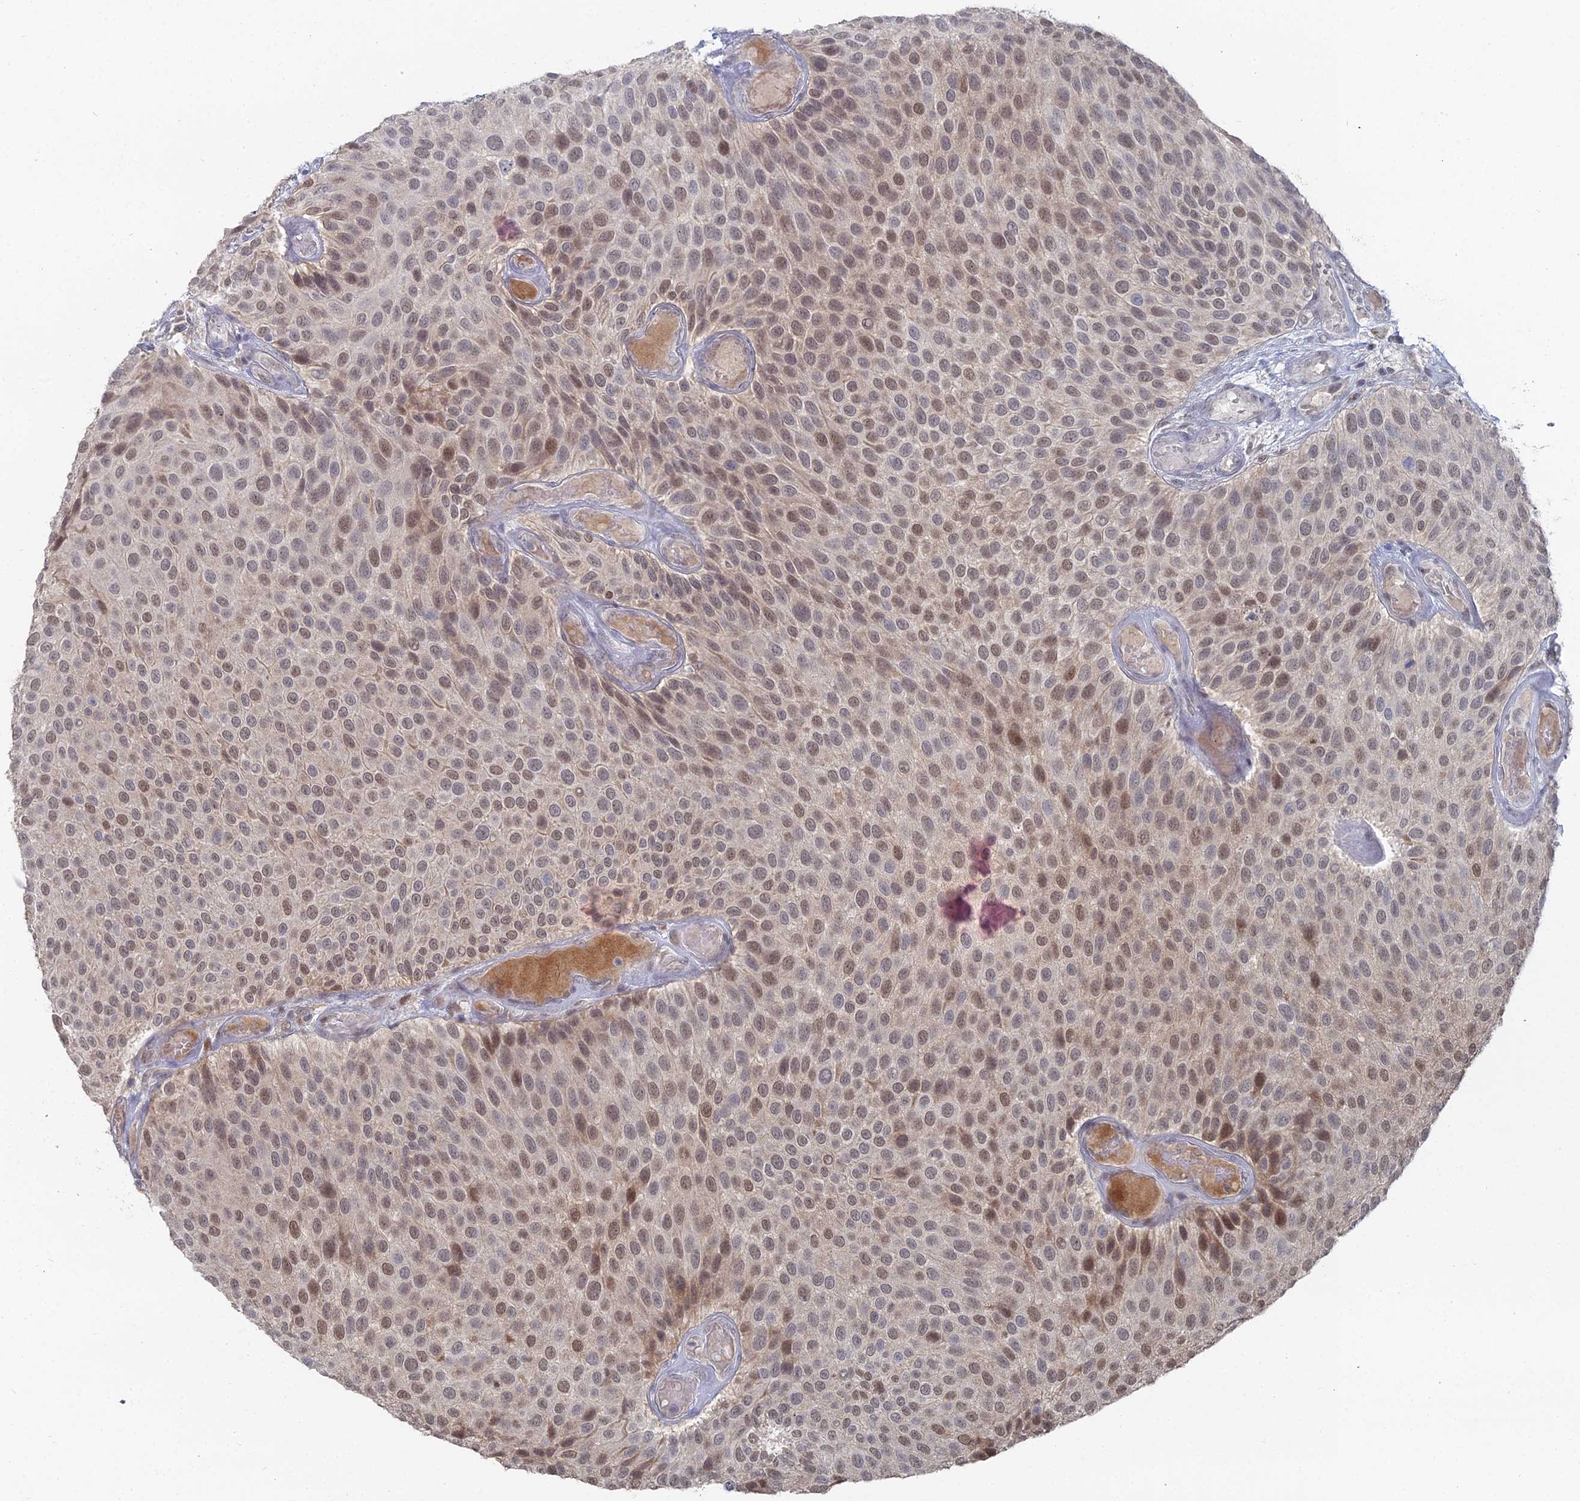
{"staining": {"intensity": "moderate", "quantity": ">75%", "location": "nuclear"}, "tissue": "urothelial cancer", "cell_type": "Tumor cells", "image_type": "cancer", "snomed": [{"axis": "morphology", "description": "Urothelial carcinoma, Low grade"}, {"axis": "topography", "description": "Urinary bladder"}], "caption": "Urothelial cancer stained for a protein shows moderate nuclear positivity in tumor cells.", "gene": "THAP4", "patient": {"sex": "male", "age": 89}}